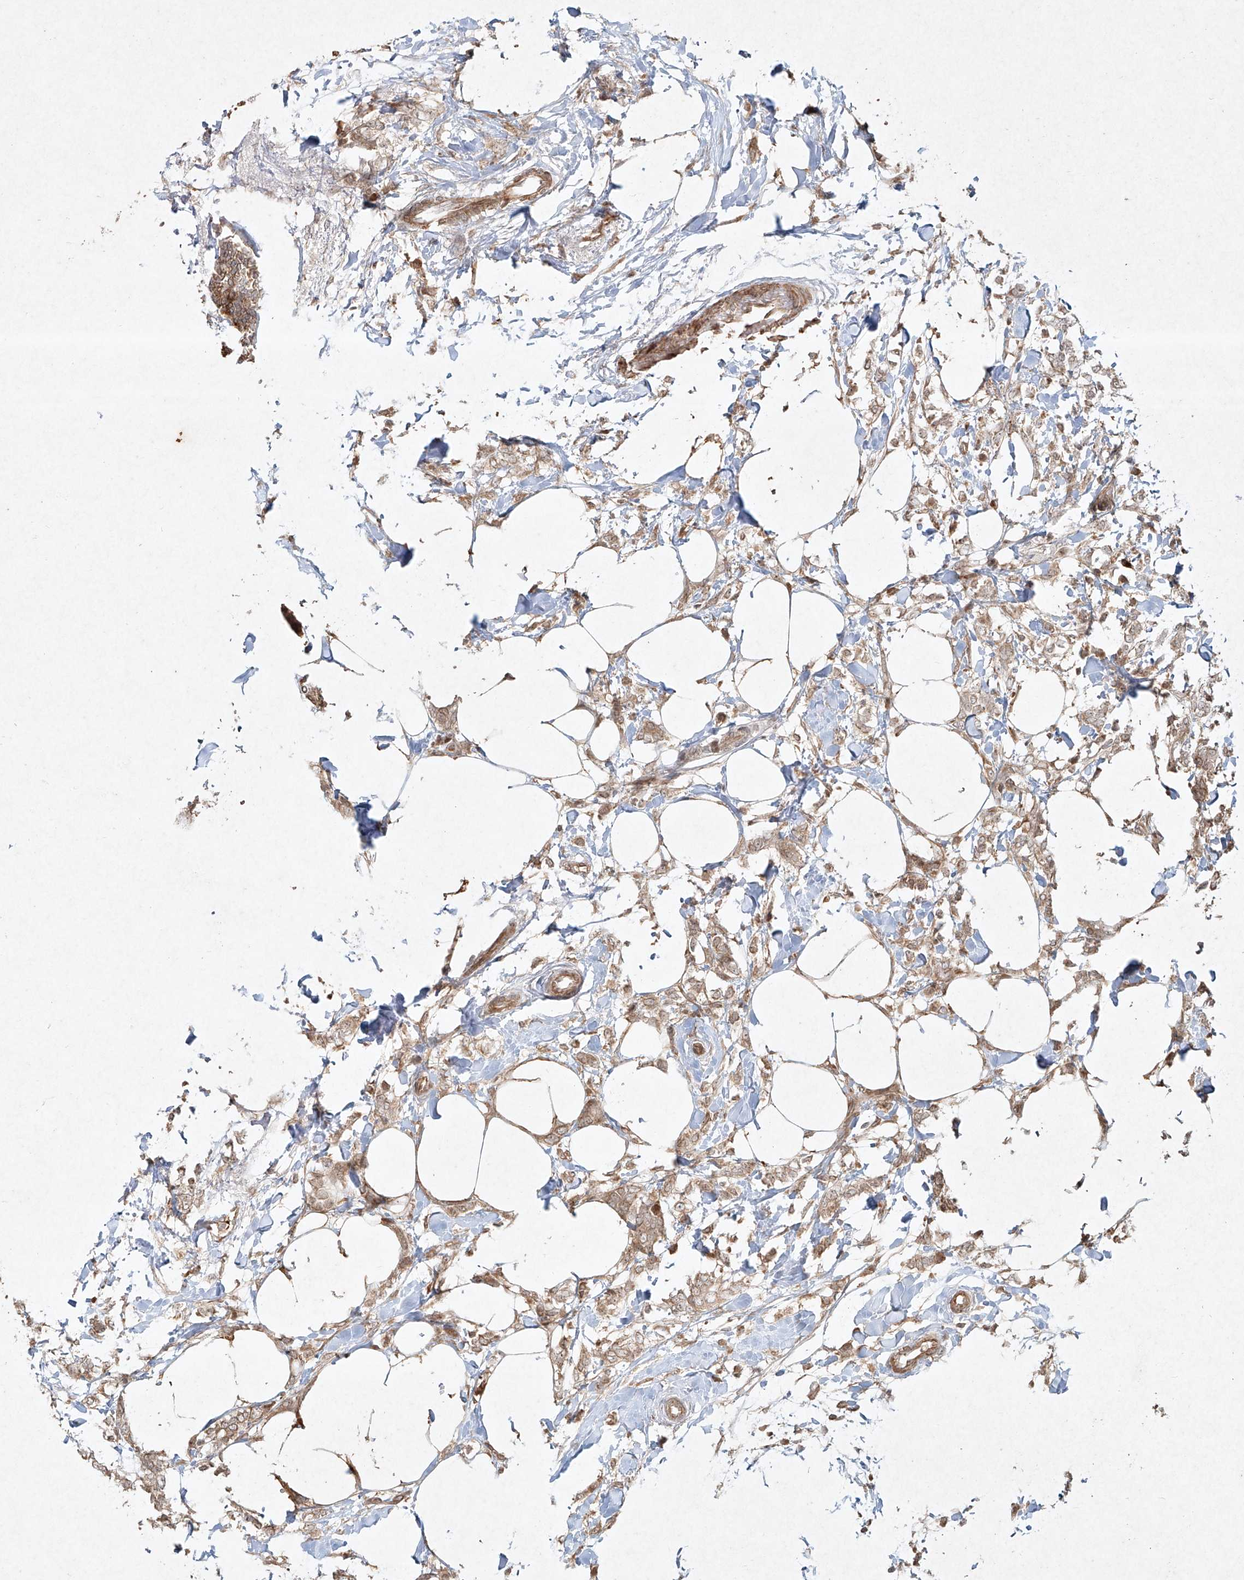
{"staining": {"intensity": "weak", "quantity": ">75%", "location": "cytoplasmic/membranous"}, "tissue": "breast cancer", "cell_type": "Tumor cells", "image_type": "cancer", "snomed": [{"axis": "morphology", "description": "Lobular carcinoma, in situ"}, {"axis": "morphology", "description": "Lobular carcinoma"}, {"axis": "topography", "description": "Breast"}], "caption": "Breast cancer stained with a brown dye exhibits weak cytoplasmic/membranous positive staining in approximately >75% of tumor cells.", "gene": "CYYR1", "patient": {"sex": "female", "age": 41}}